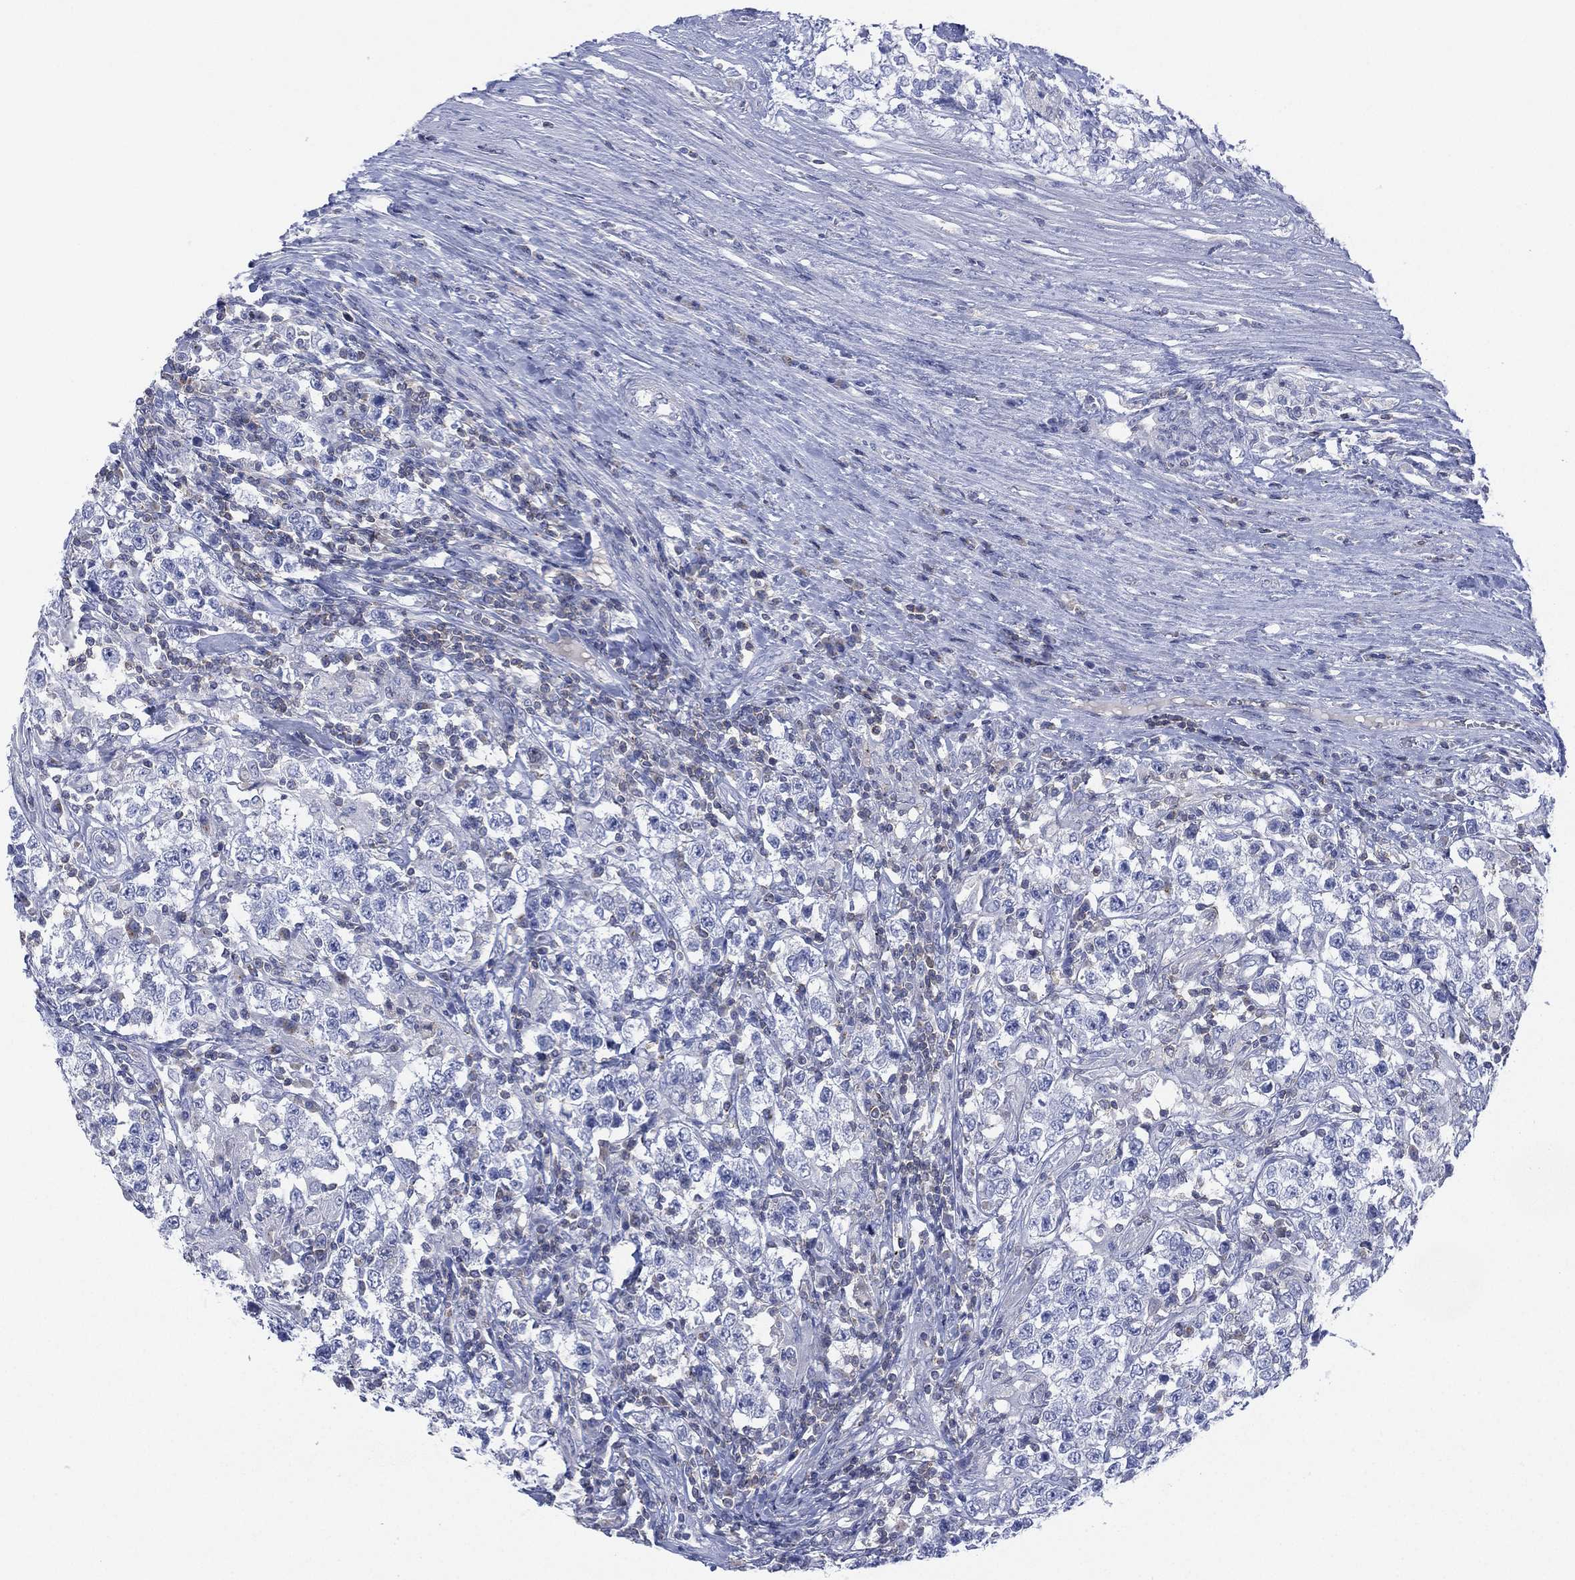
{"staining": {"intensity": "negative", "quantity": "none", "location": "none"}, "tissue": "testis cancer", "cell_type": "Tumor cells", "image_type": "cancer", "snomed": [{"axis": "morphology", "description": "Seminoma, NOS"}, {"axis": "morphology", "description": "Carcinoma, Embryonal, NOS"}, {"axis": "topography", "description": "Testis"}], "caption": "An IHC image of testis seminoma is shown. There is no staining in tumor cells of testis seminoma.", "gene": "SEPTIN1", "patient": {"sex": "male", "age": 41}}